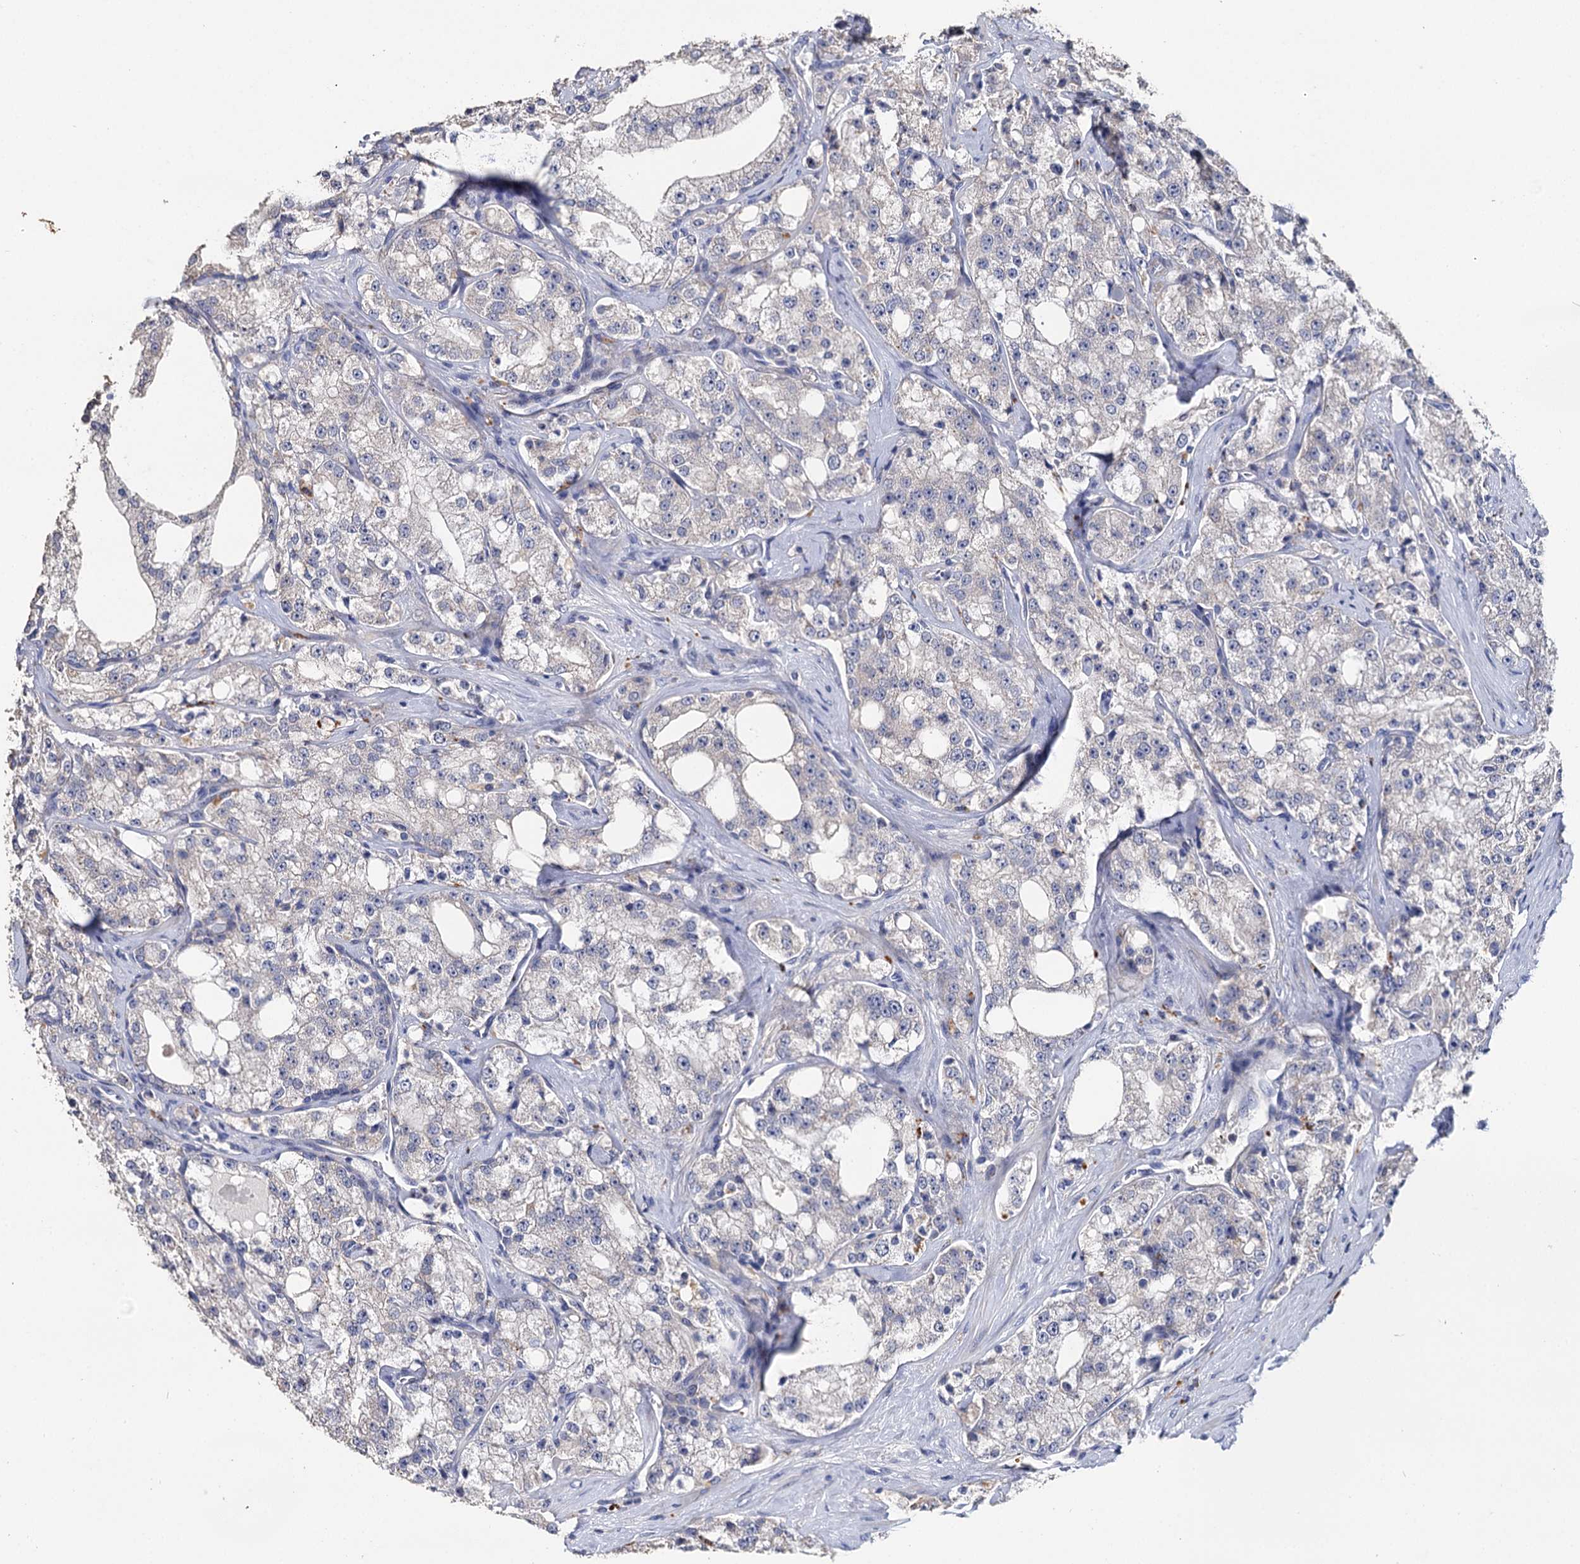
{"staining": {"intensity": "negative", "quantity": "none", "location": "none"}, "tissue": "prostate cancer", "cell_type": "Tumor cells", "image_type": "cancer", "snomed": [{"axis": "morphology", "description": "Adenocarcinoma, High grade"}, {"axis": "topography", "description": "Prostate"}], "caption": "Immunohistochemistry photomicrograph of neoplastic tissue: human prostate high-grade adenocarcinoma stained with DAB (3,3'-diaminobenzidine) displays no significant protein staining in tumor cells. (Immunohistochemistry (ihc), brightfield microscopy, high magnification).", "gene": "DNAH6", "patient": {"sex": "male", "age": 64}}